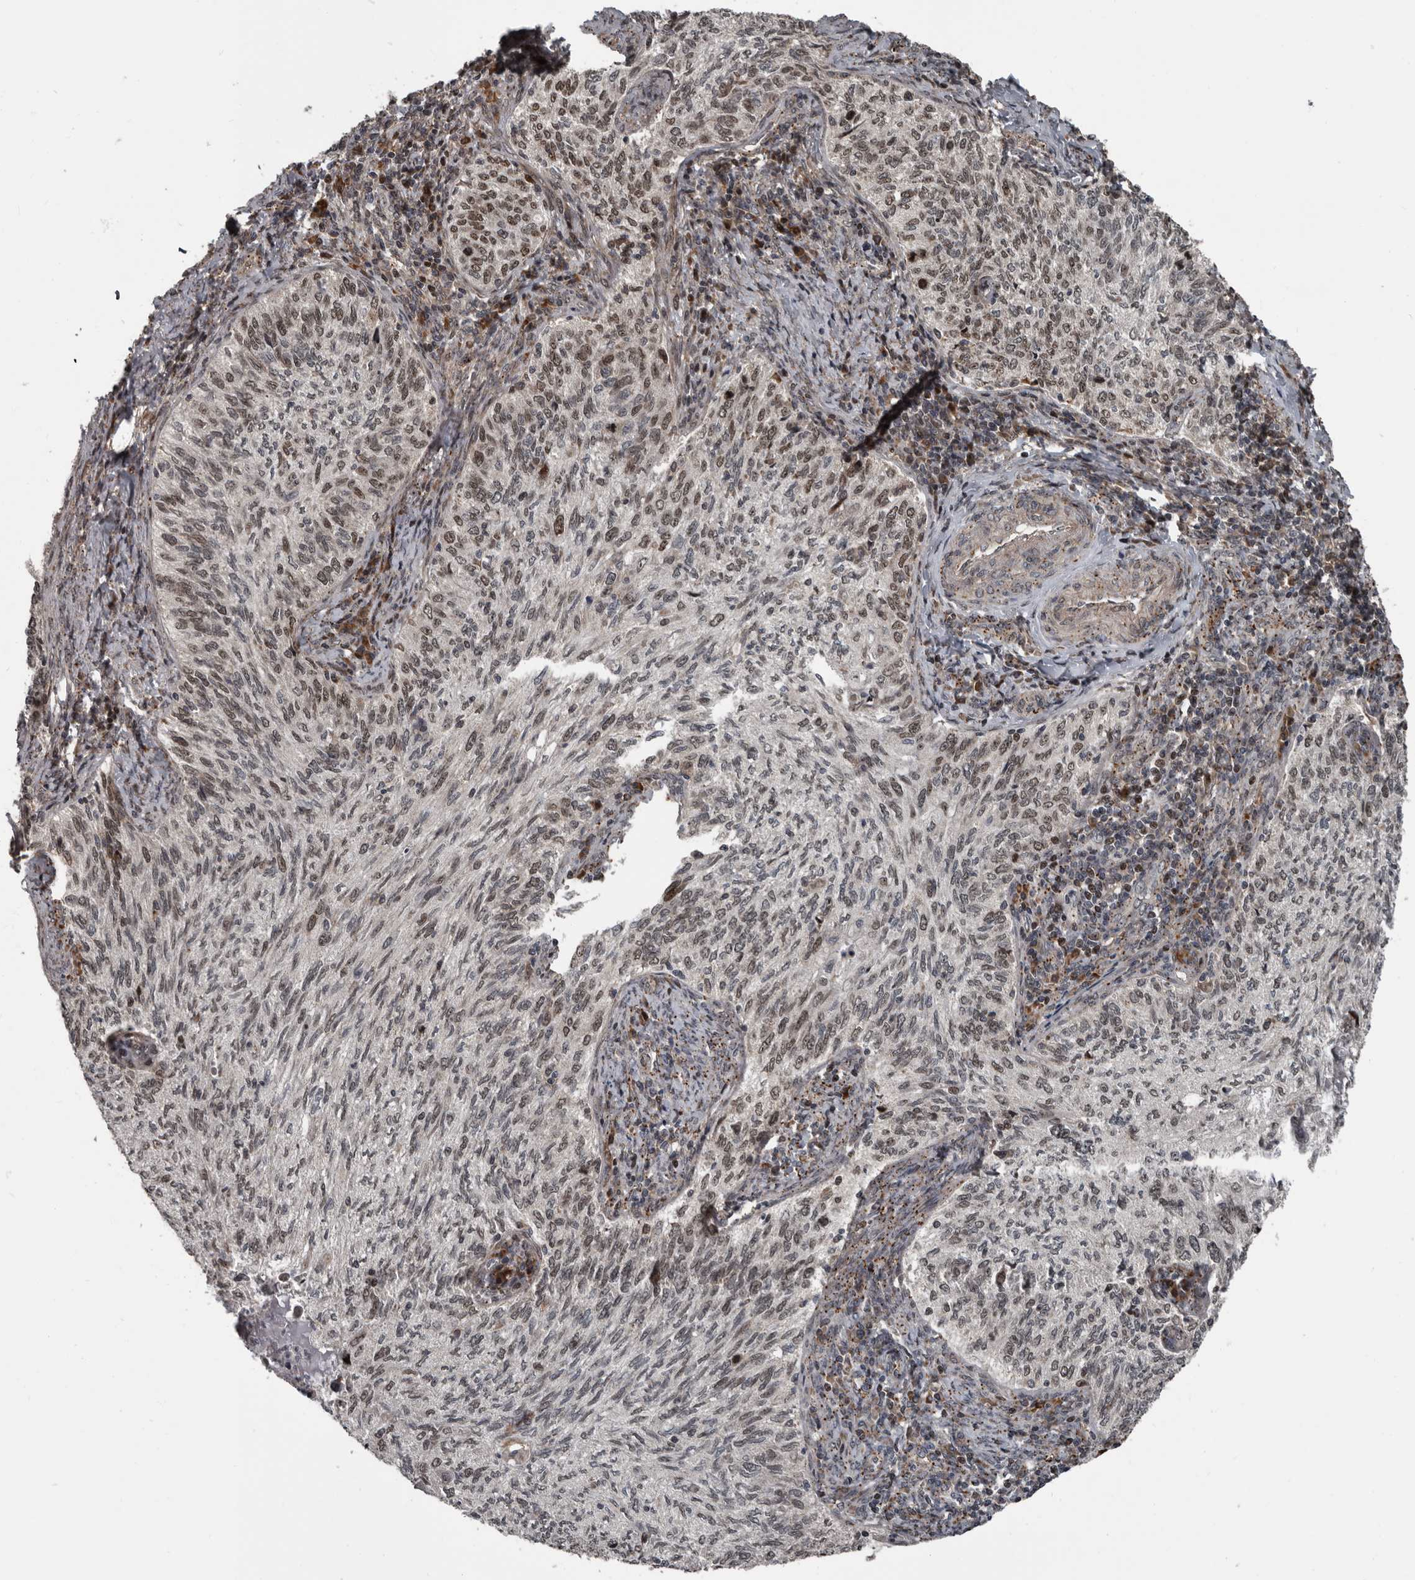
{"staining": {"intensity": "moderate", "quantity": ">75%", "location": "nuclear"}, "tissue": "cervical cancer", "cell_type": "Tumor cells", "image_type": "cancer", "snomed": [{"axis": "morphology", "description": "Squamous cell carcinoma, NOS"}, {"axis": "topography", "description": "Cervix"}], "caption": "Protein staining displays moderate nuclear positivity in about >75% of tumor cells in cervical cancer. (Stains: DAB in brown, nuclei in blue, Microscopy: brightfield microscopy at high magnification).", "gene": "CHD1L", "patient": {"sex": "female", "age": 30}}